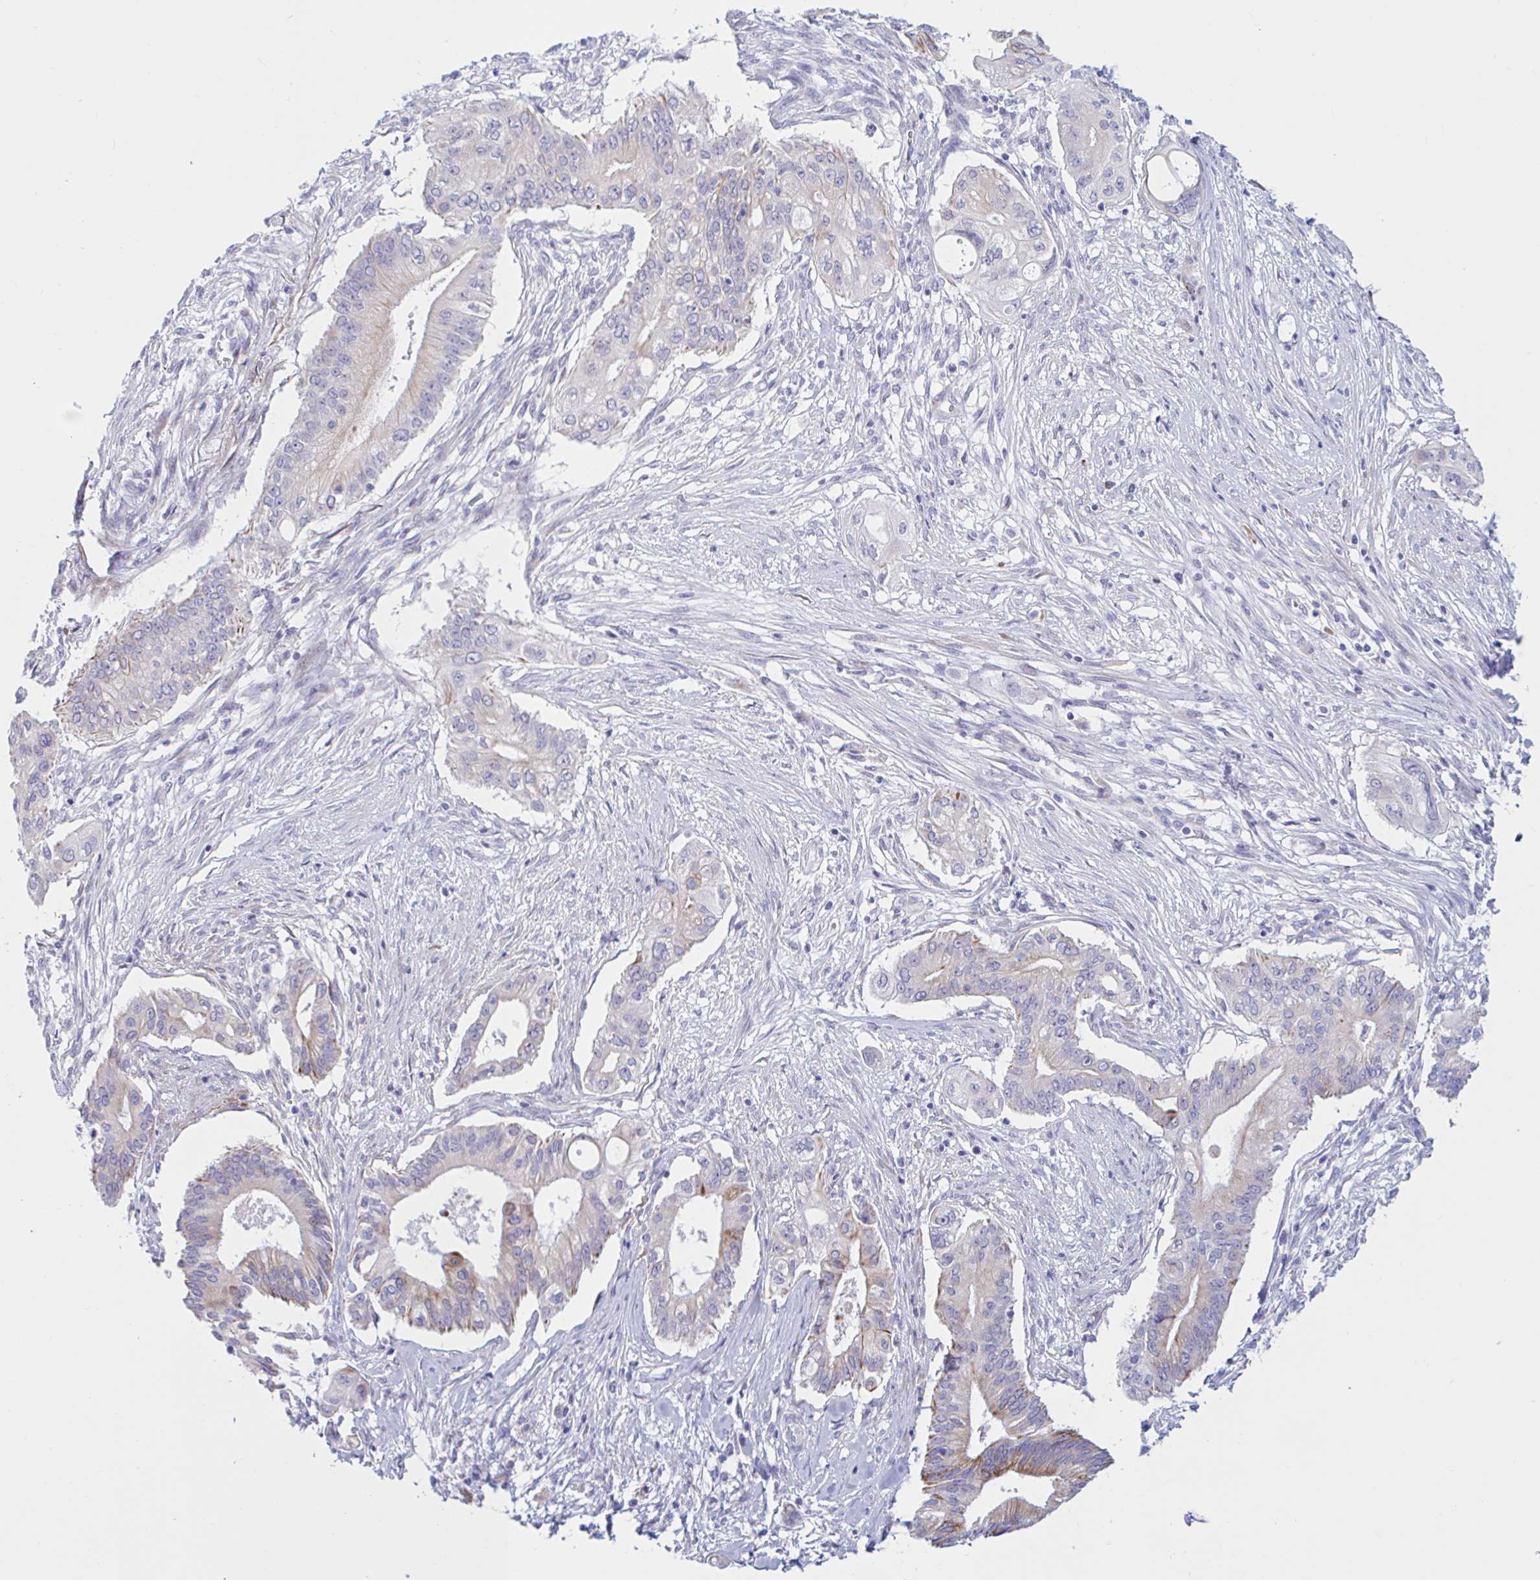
{"staining": {"intensity": "moderate", "quantity": "<25%", "location": "cytoplasmic/membranous"}, "tissue": "pancreatic cancer", "cell_type": "Tumor cells", "image_type": "cancer", "snomed": [{"axis": "morphology", "description": "Adenocarcinoma, NOS"}, {"axis": "topography", "description": "Pancreas"}], "caption": "A micrograph of human pancreatic cancer stained for a protein exhibits moderate cytoplasmic/membranous brown staining in tumor cells. Nuclei are stained in blue.", "gene": "NBPF3", "patient": {"sex": "female", "age": 68}}